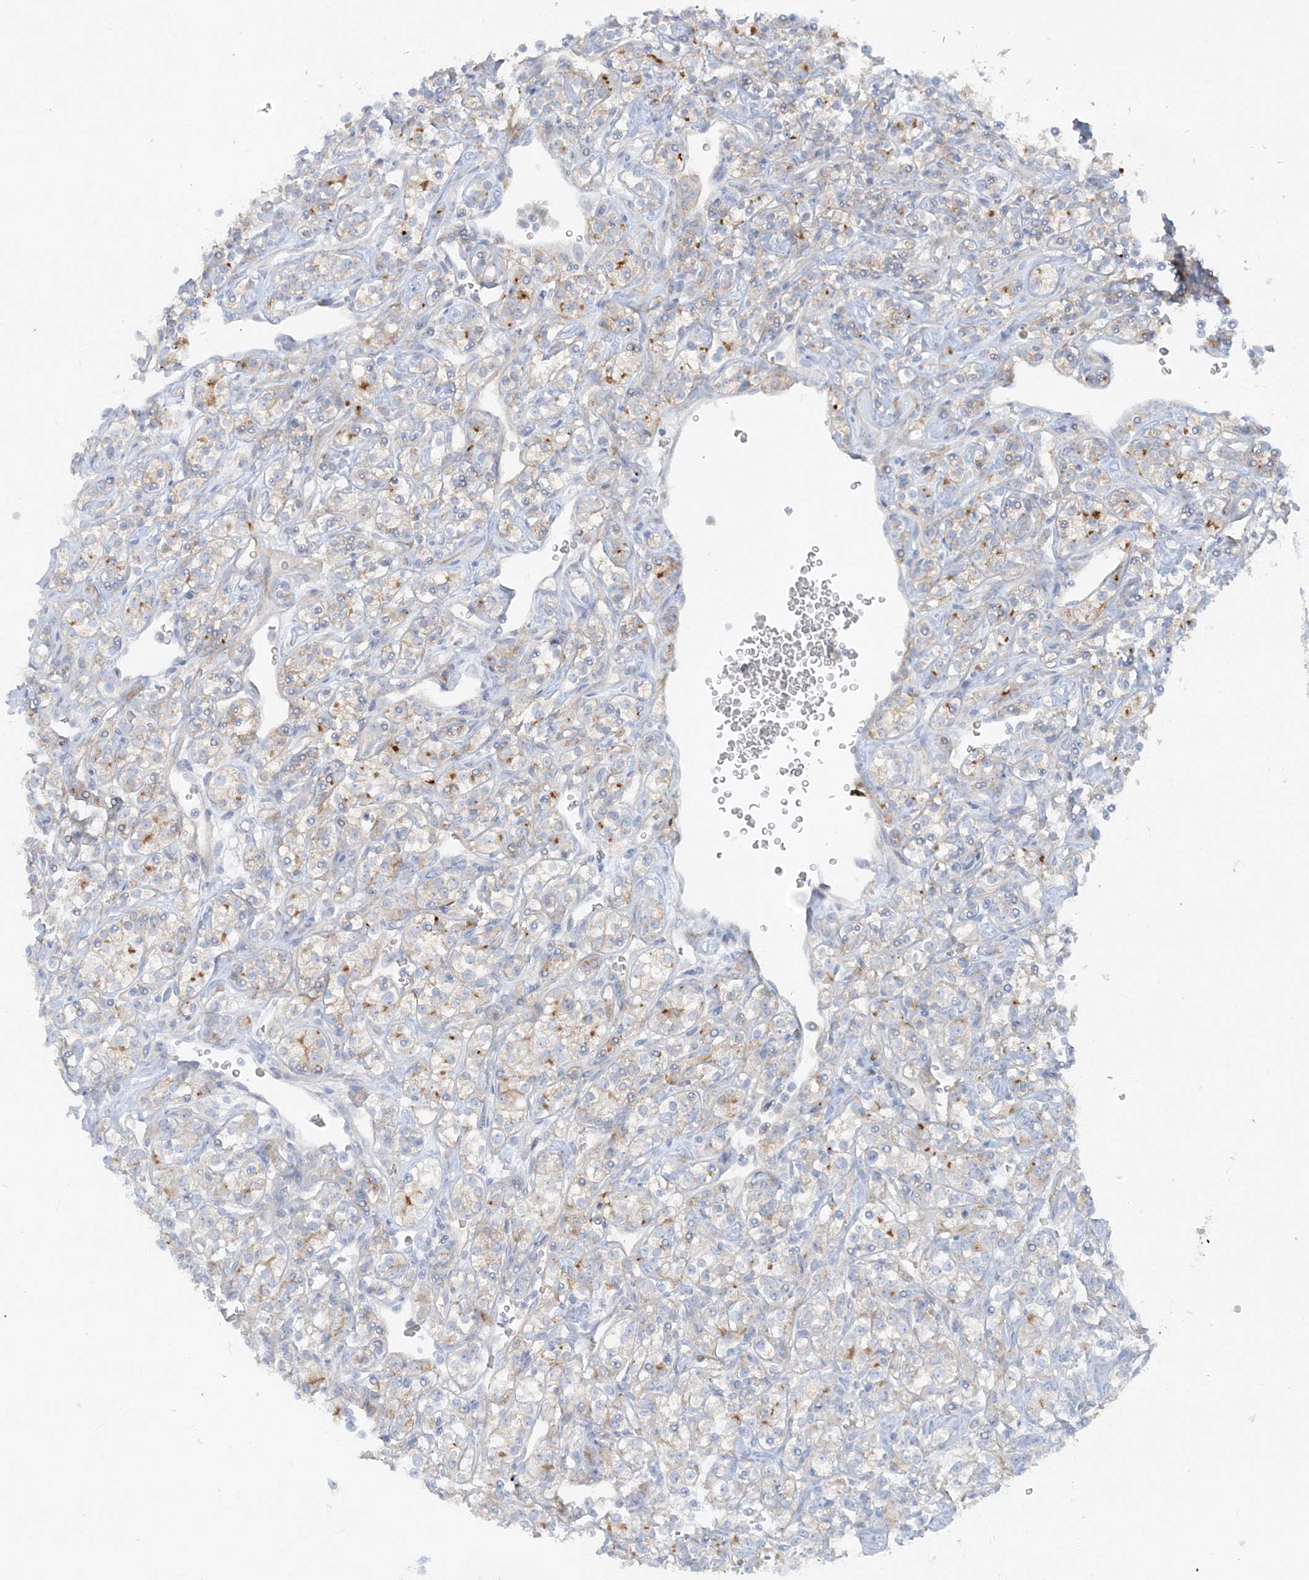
{"staining": {"intensity": "moderate", "quantity": "<25%", "location": "cytoplasmic/membranous"}, "tissue": "renal cancer", "cell_type": "Tumor cells", "image_type": "cancer", "snomed": [{"axis": "morphology", "description": "Adenocarcinoma, NOS"}, {"axis": "topography", "description": "Kidney"}], "caption": "Renal adenocarcinoma stained for a protein (brown) demonstrates moderate cytoplasmic/membranous positive expression in about <25% of tumor cells.", "gene": "ATP11A", "patient": {"sex": "male", "age": 77}}